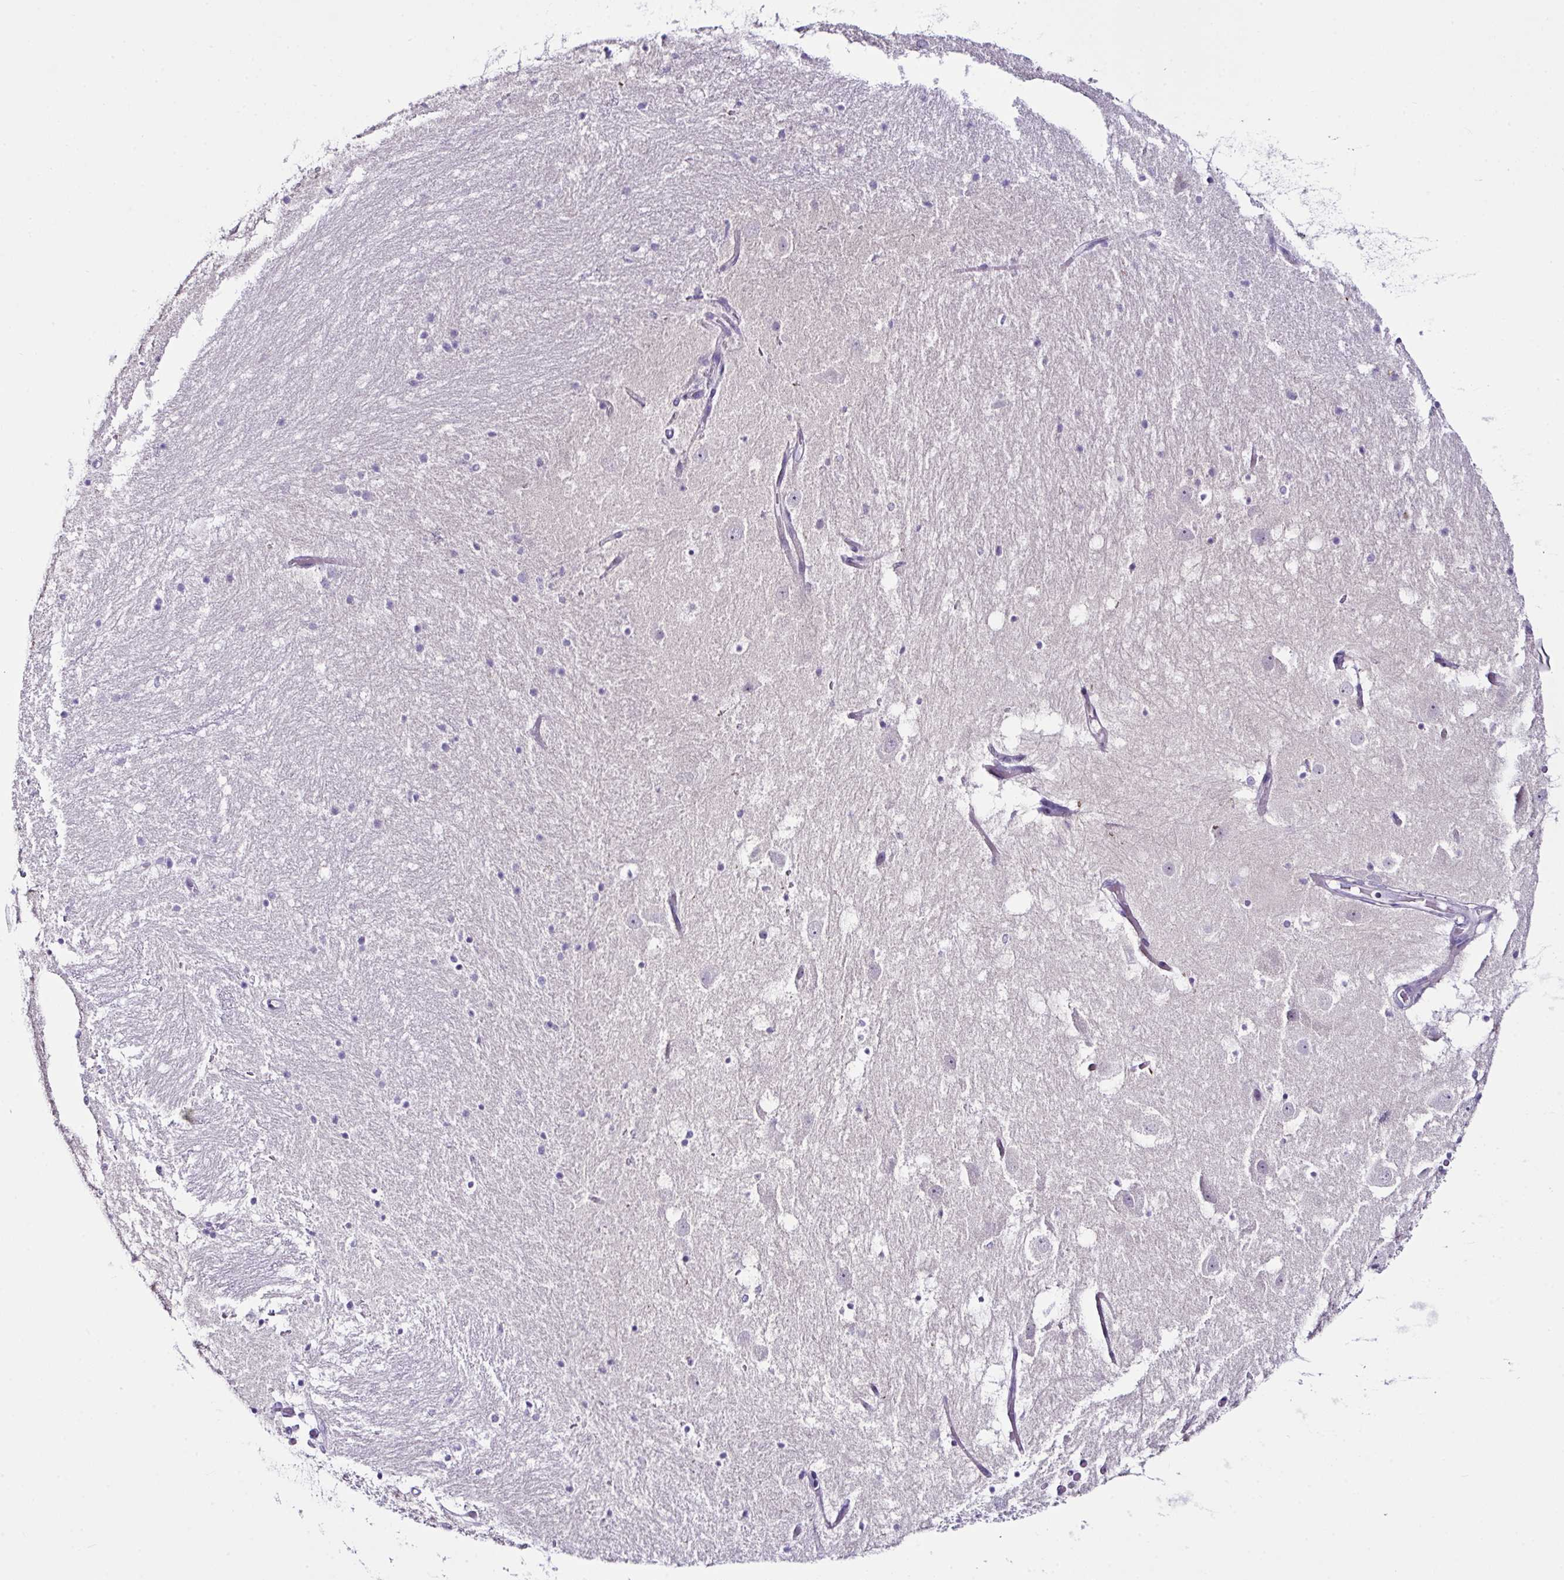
{"staining": {"intensity": "negative", "quantity": "none", "location": "none"}, "tissue": "hippocampus", "cell_type": "Glial cells", "image_type": "normal", "snomed": [{"axis": "morphology", "description": "Normal tissue, NOS"}, {"axis": "topography", "description": "Hippocampus"}], "caption": "The image displays no staining of glial cells in normal hippocampus. (Stains: DAB immunohistochemistry (IHC) with hematoxylin counter stain, Microscopy: brightfield microscopy at high magnification).", "gene": "D2HGDH", "patient": {"sex": "female", "age": 52}}